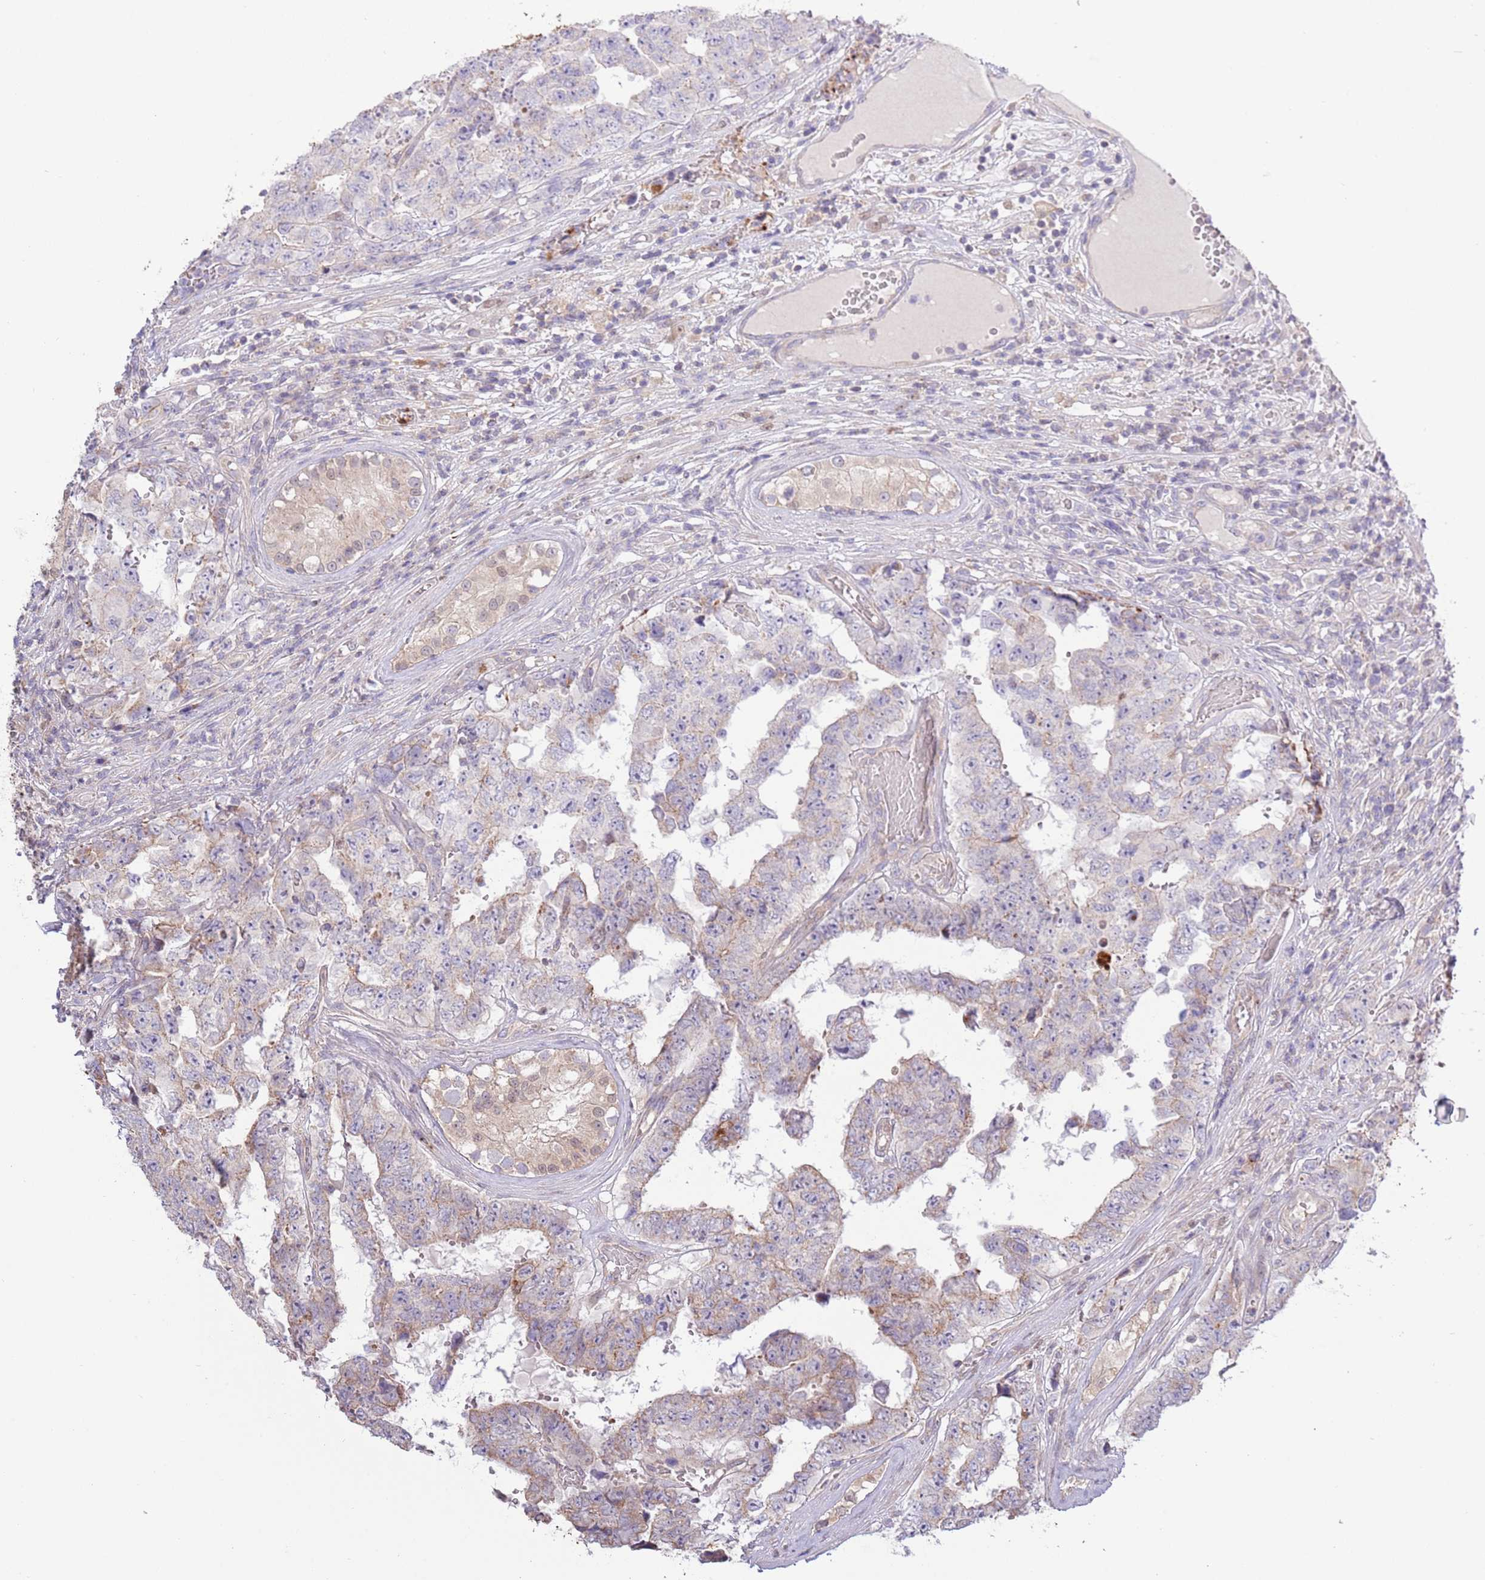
{"staining": {"intensity": "weak", "quantity": "<25%", "location": "cytoplasmic/membranous"}, "tissue": "testis cancer", "cell_type": "Tumor cells", "image_type": "cancer", "snomed": [{"axis": "morphology", "description": "Normal tissue, NOS"}, {"axis": "morphology", "description": "Carcinoma, Embryonal, NOS"}, {"axis": "topography", "description": "Testis"}, {"axis": "topography", "description": "Epididymis"}], "caption": "DAB (3,3'-diaminobenzidine) immunohistochemical staining of testis embryonal carcinoma shows no significant staining in tumor cells.", "gene": "ARL2BP", "patient": {"sex": "male", "age": 25}}